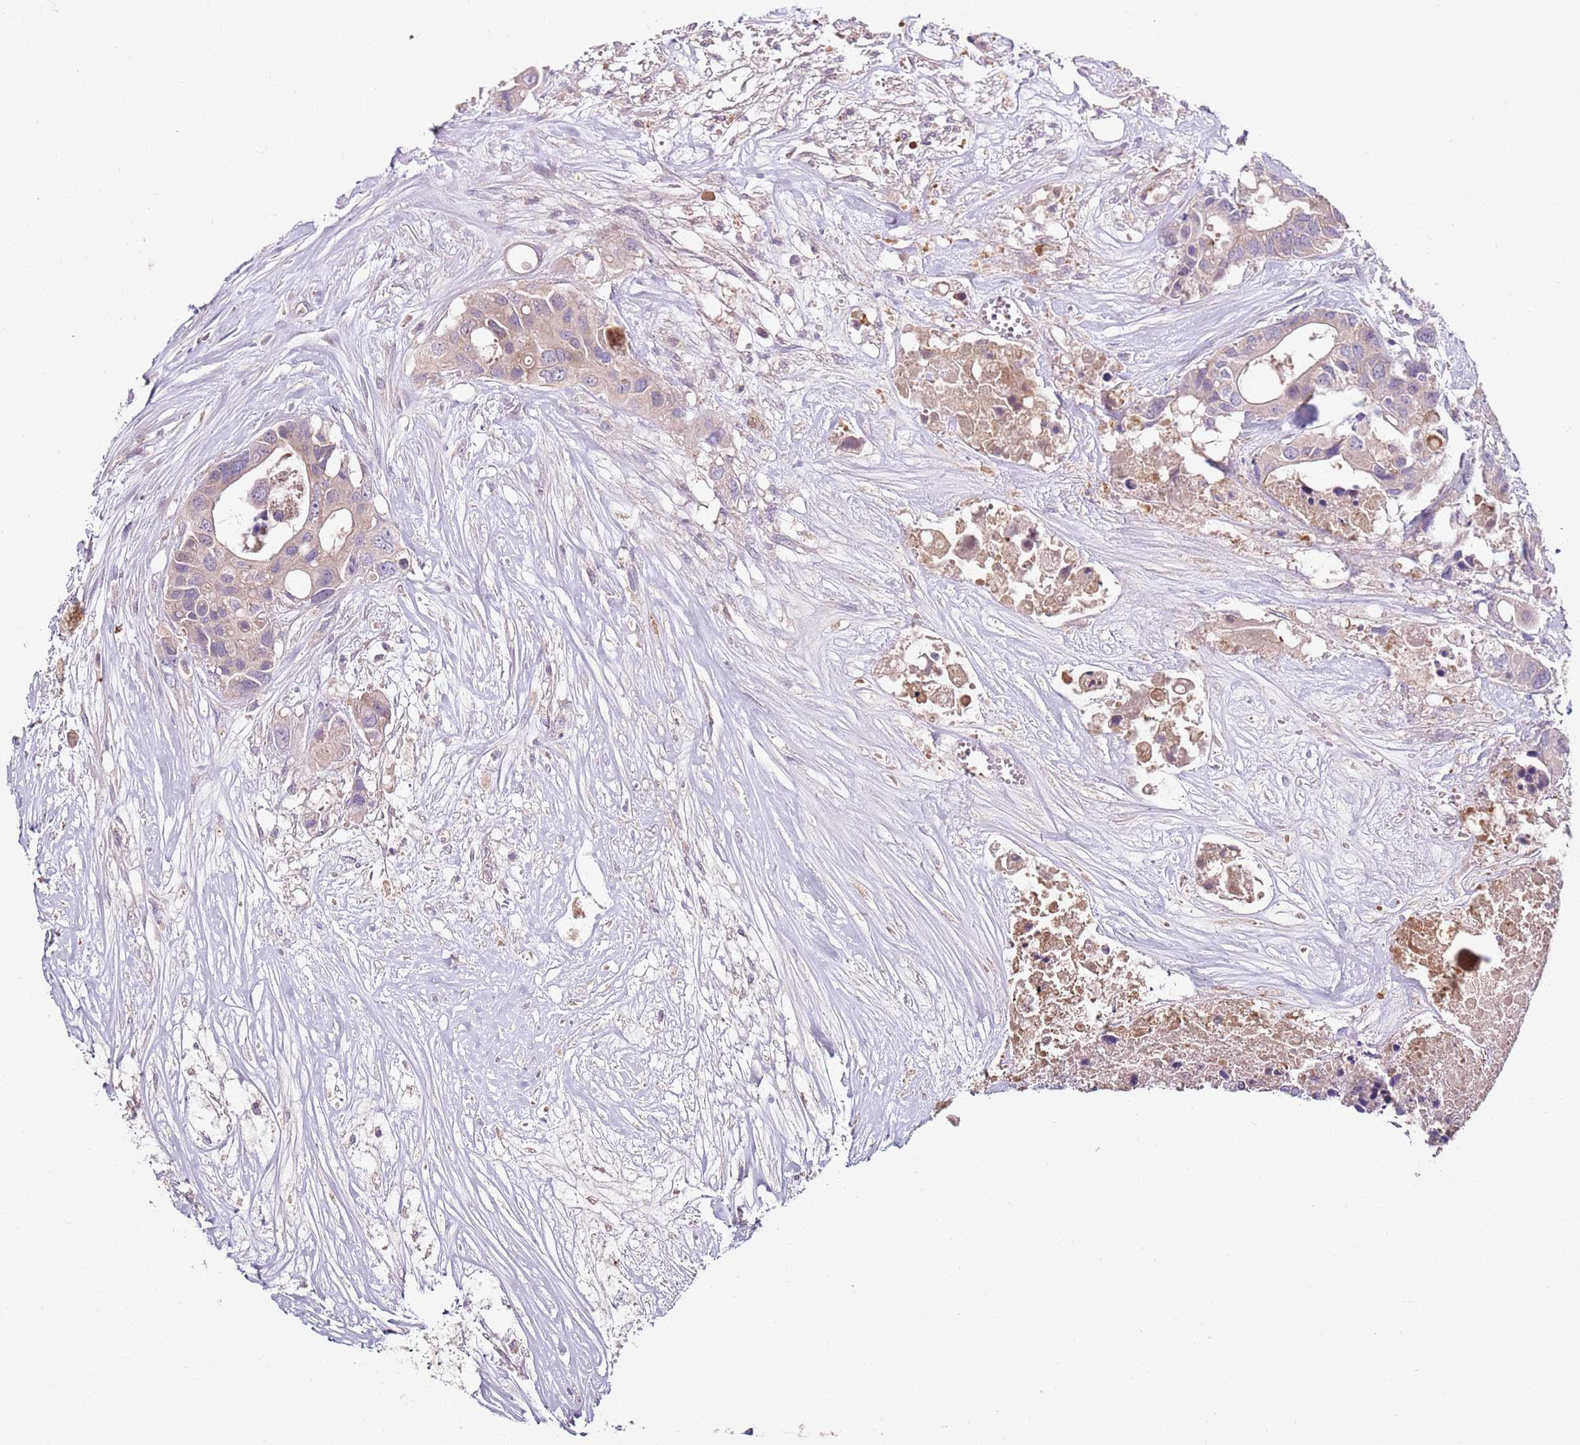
{"staining": {"intensity": "weak", "quantity": "<25%", "location": "cytoplasmic/membranous"}, "tissue": "colorectal cancer", "cell_type": "Tumor cells", "image_type": "cancer", "snomed": [{"axis": "morphology", "description": "Adenocarcinoma, NOS"}, {"axis": "topography", "description": "Colon"}], "caption": "Tumor cells are negative for protein expression in human colorectal cancer (adenocarcinoma).", "gene": "NRDE2", "patient": {"sex": "male", "age": 77}}